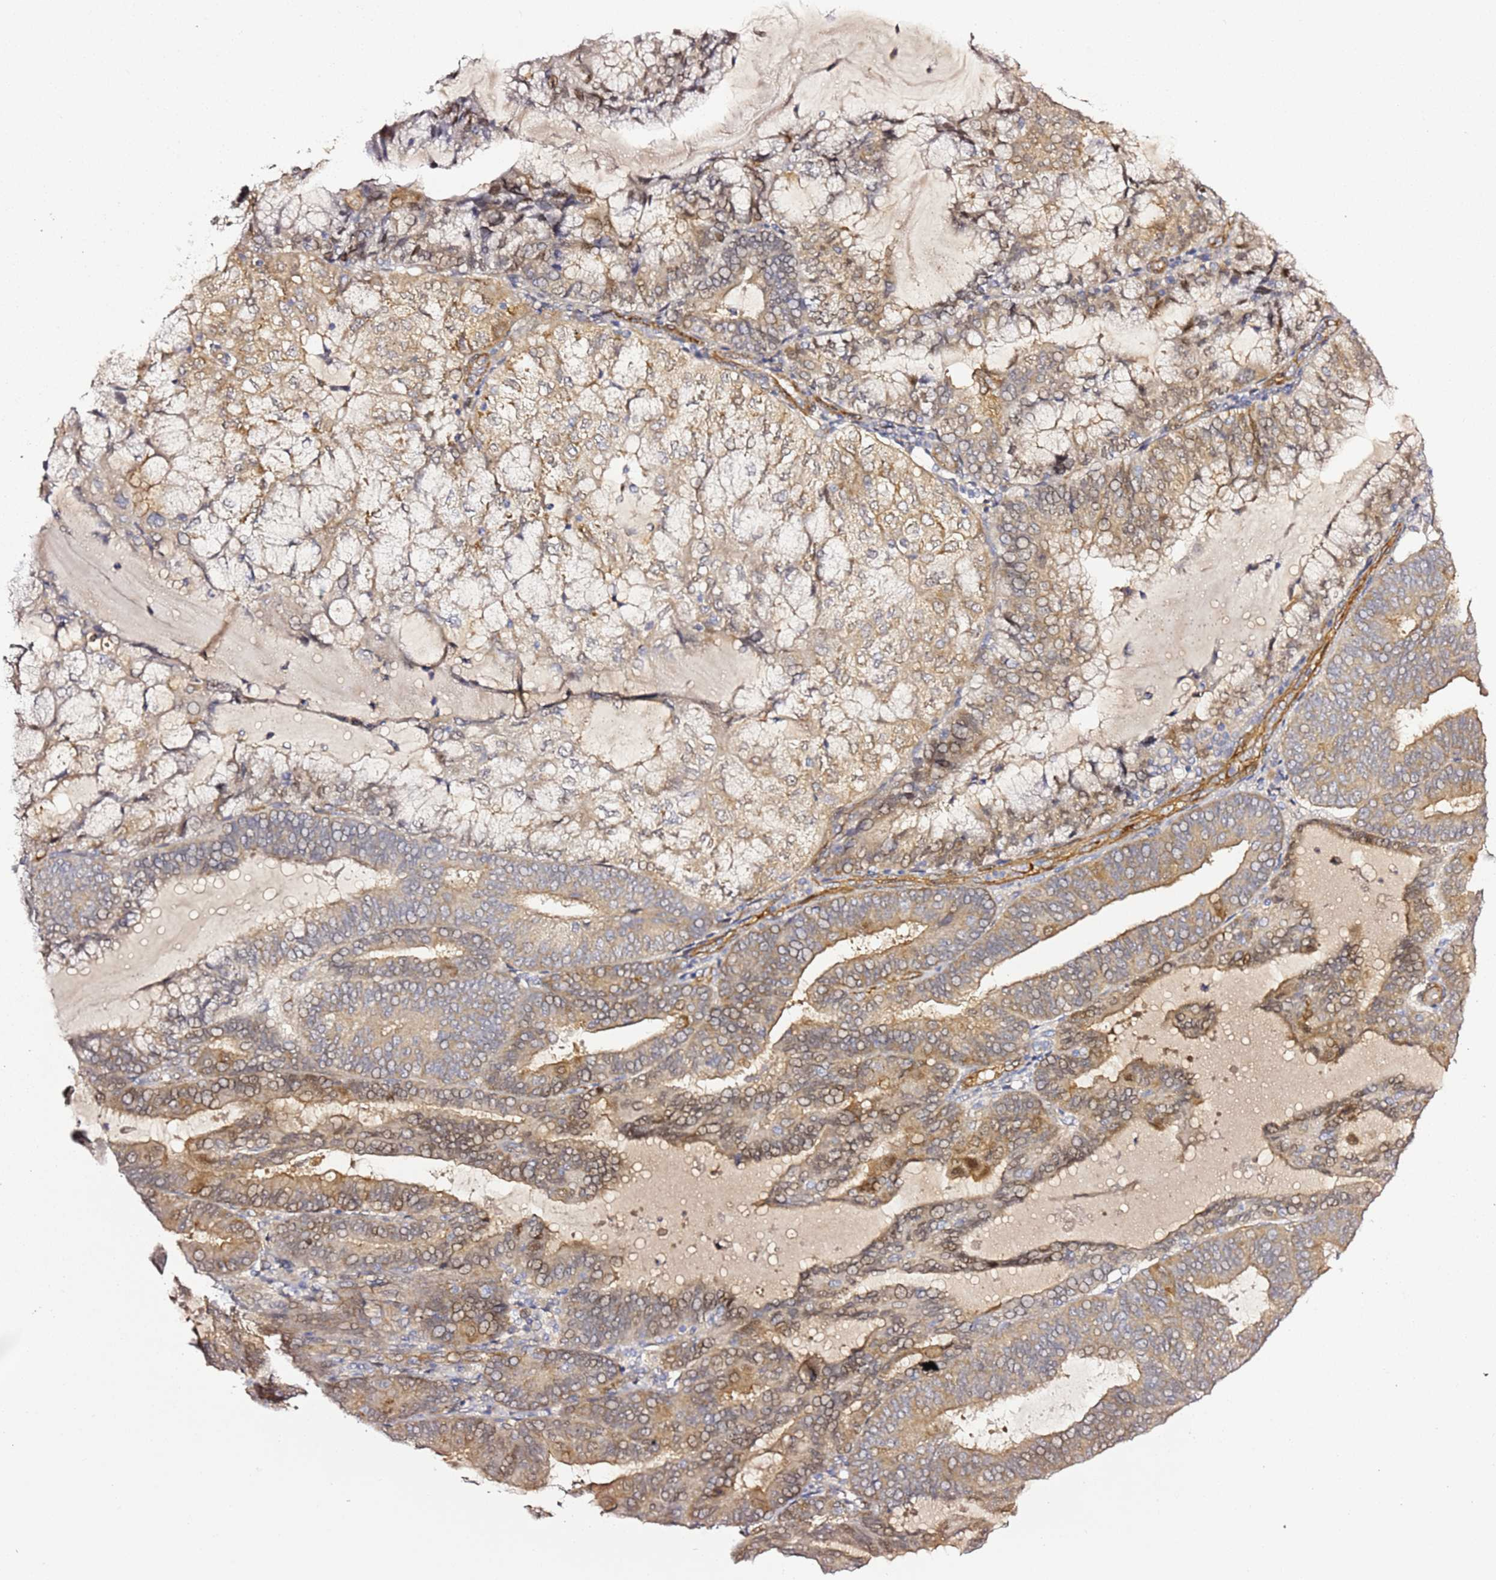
{"staining": {"intensity": "moderate", "quantity": ">75%", "location": "cytoplasmic/membranous,nuclear"}, "tissue": "endometrial cancer", "cell_type": "Tumor cells", "image_type": "cancer", "snomed": [{"axis": "morphology", "description": "Adenocarcinoma, NOS"}, {"axis": "topography", "description": "Endometrium"}], "caption": "A brown stain highlights moderate cytoplasmic/membranous and nuclear expression of a protein in human endometrial cancer tumor cells.", "gene": "EPS8L1", "patient": {"sex": "female", "age": 81}}